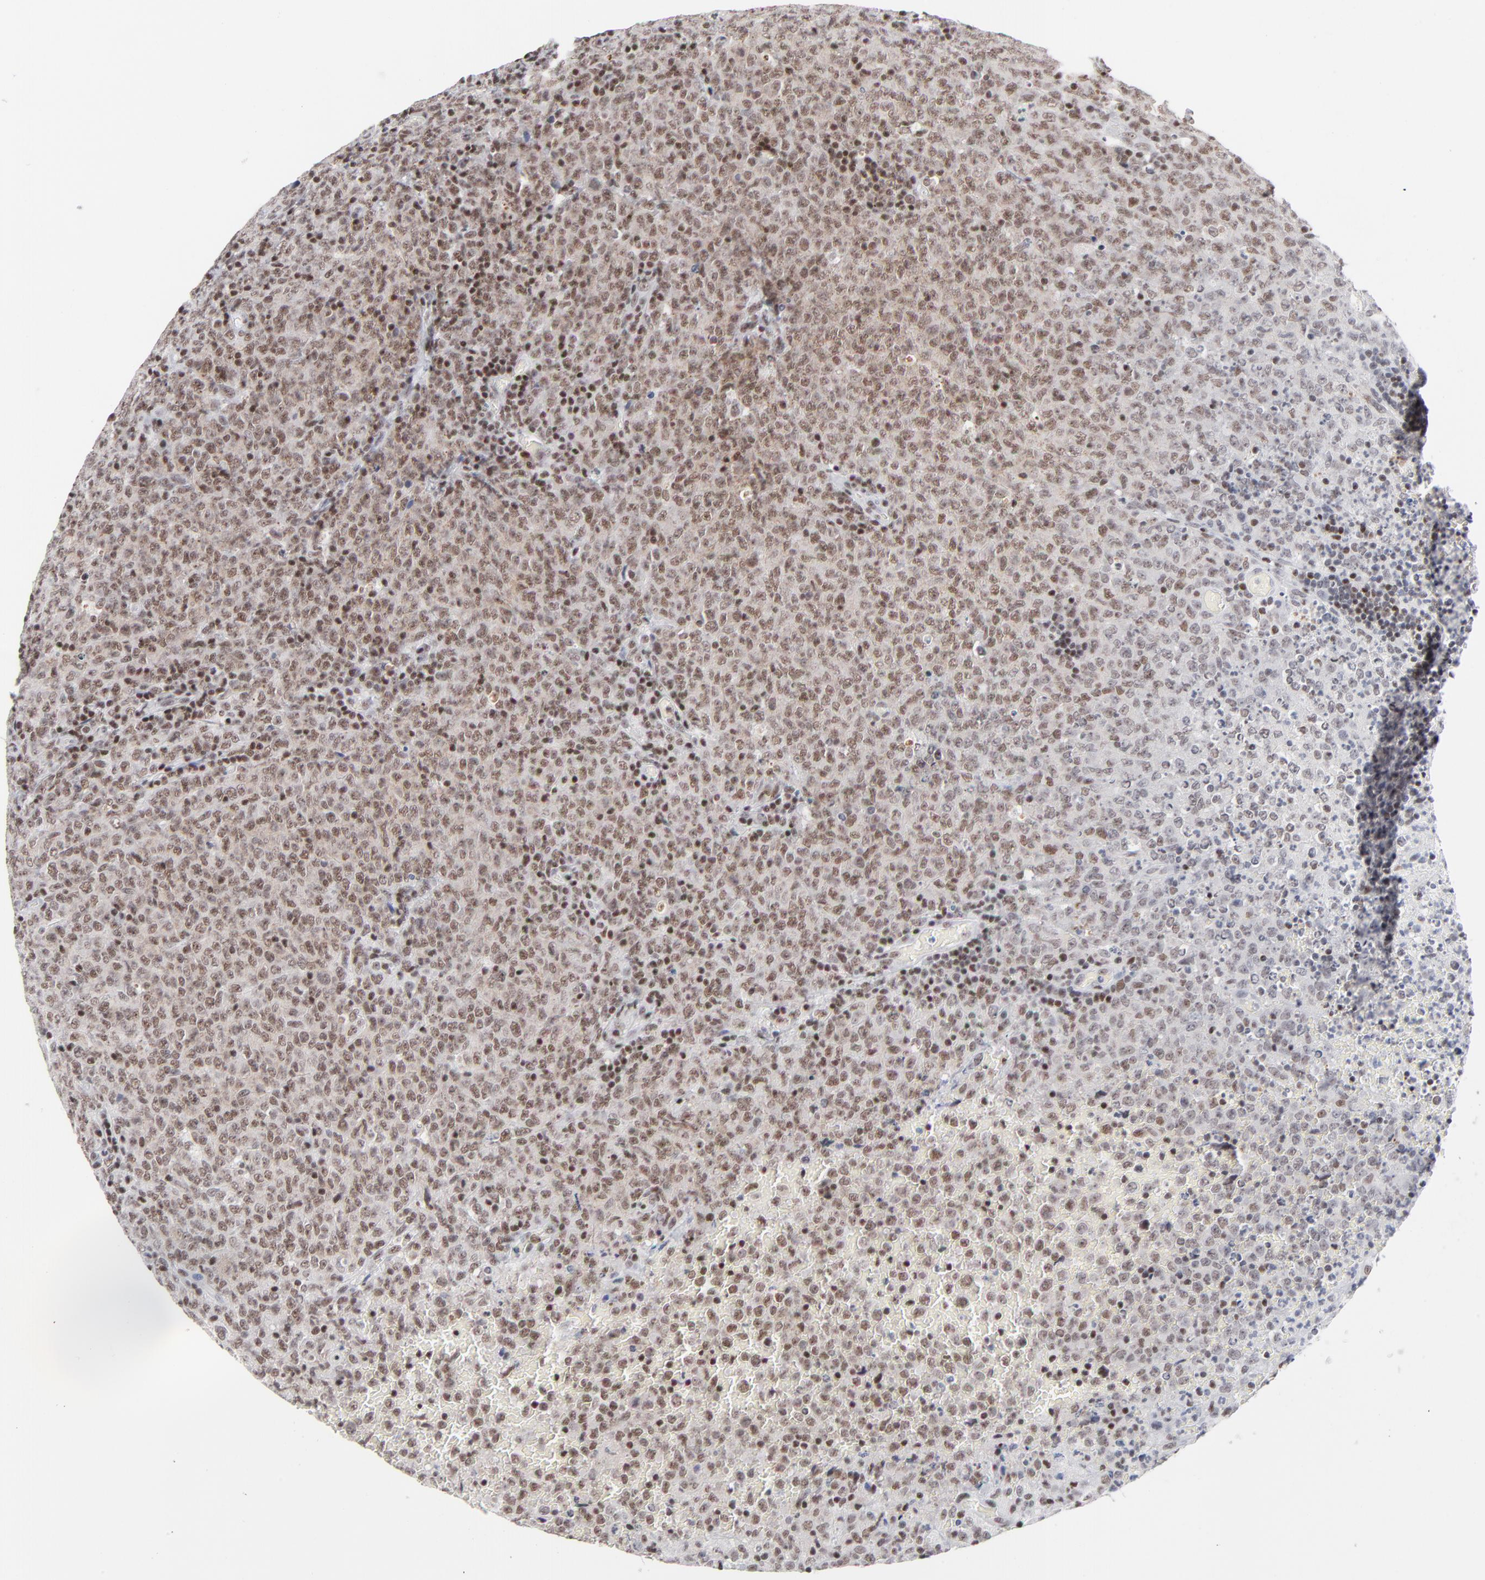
{"staining": {"intensity": "moderate", "quantity": ">75%", "location": "nuclear"}, "tissue": "lymphoma", "cell_type": "Tumor cells", "image_type": "cancer", "snomed": [{"axis": "morphology", "description": "Malignant lymphoma, non-Hodgkin's type, High grade"}, {"axis": "topography", "description": "Tonsil"}], "caption": "DAB immunohistochemical staining of lymphoma demonstrates moderate nuclear protein expression in about >75% of tumor cells.", "gene": "ZNF143", "patient": {"sex": "female", "age": 36}}